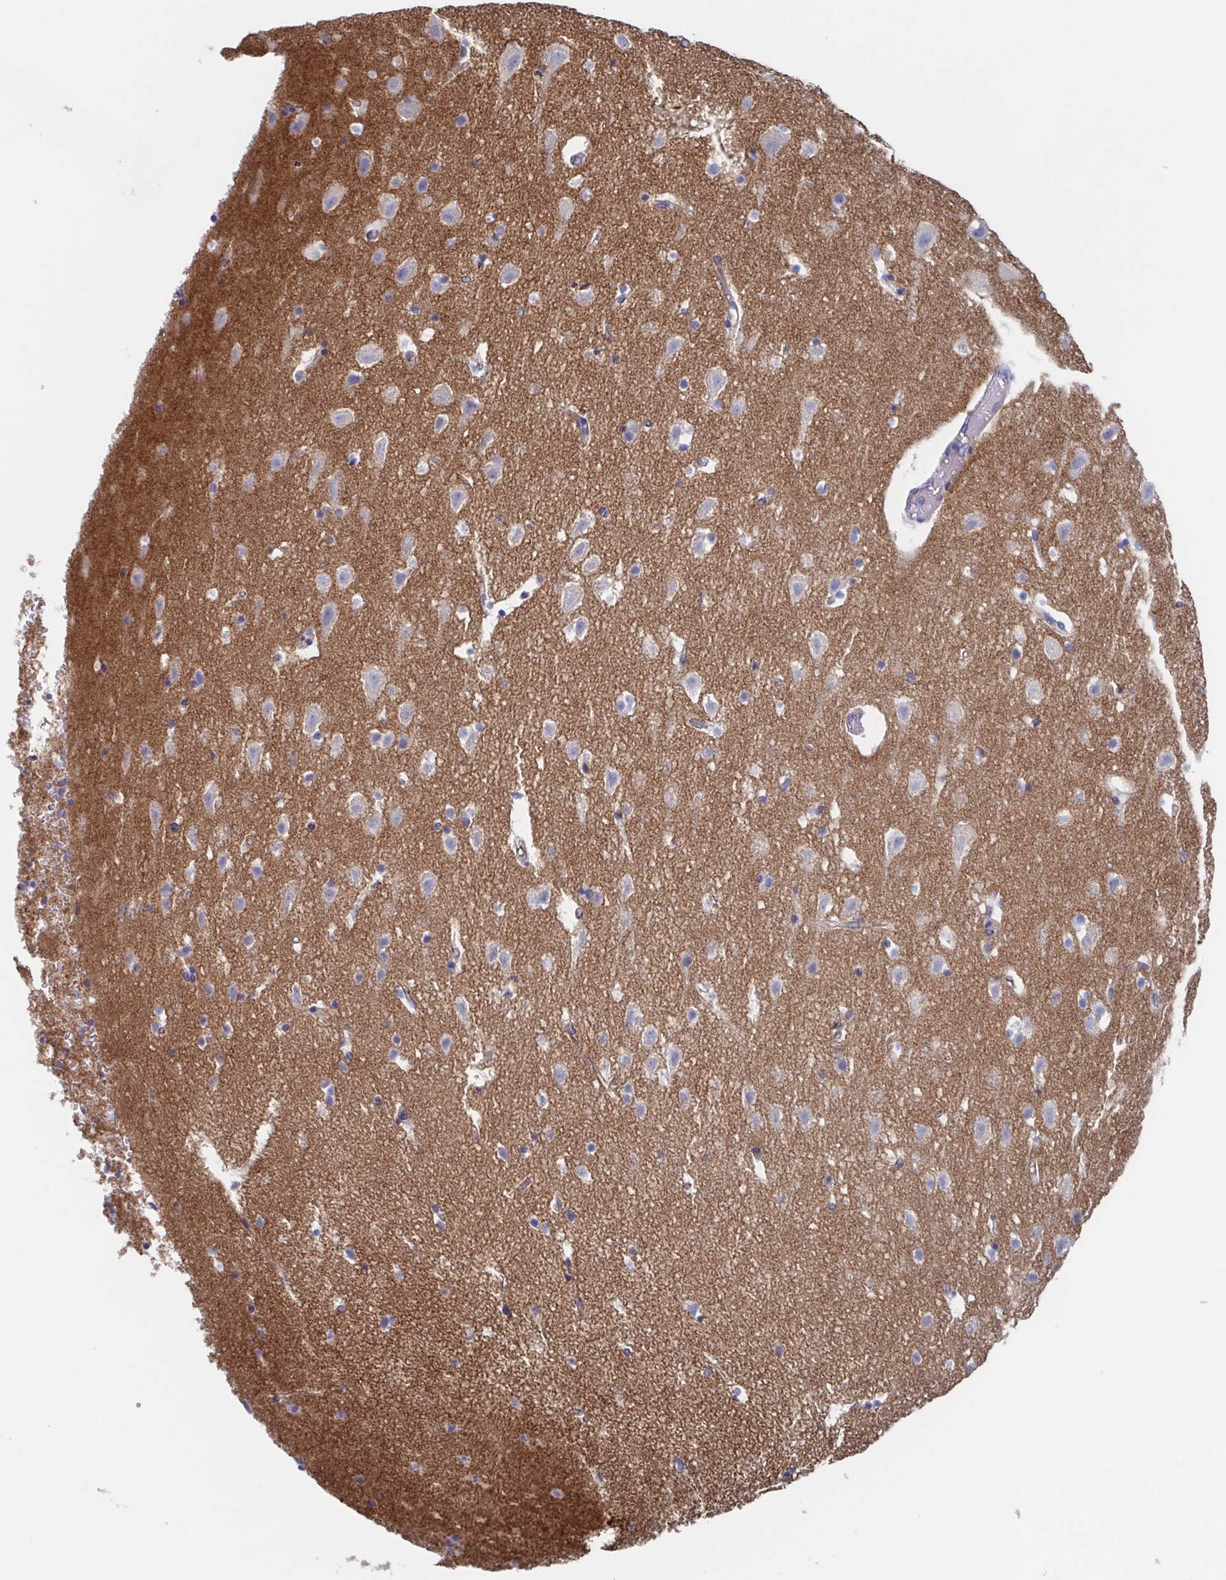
{"staining": {"intensity": "negative", "quantity": "none", "location": "none"}, "tissue": "cerebral cortex", "cell_type": "Endothelial cells", "image_type": "normal", "snomed": [{"axis": "morphology", "description": "Normal tissue, NOS"}, {"axis": "topography", "description": "Cerebral cortex"}], "caption": "IHC of benign cerebral cortex shows no positivity in endothelial cells.", "gene": "CDH2", "patient": {"sex": "female", "age": 42}}